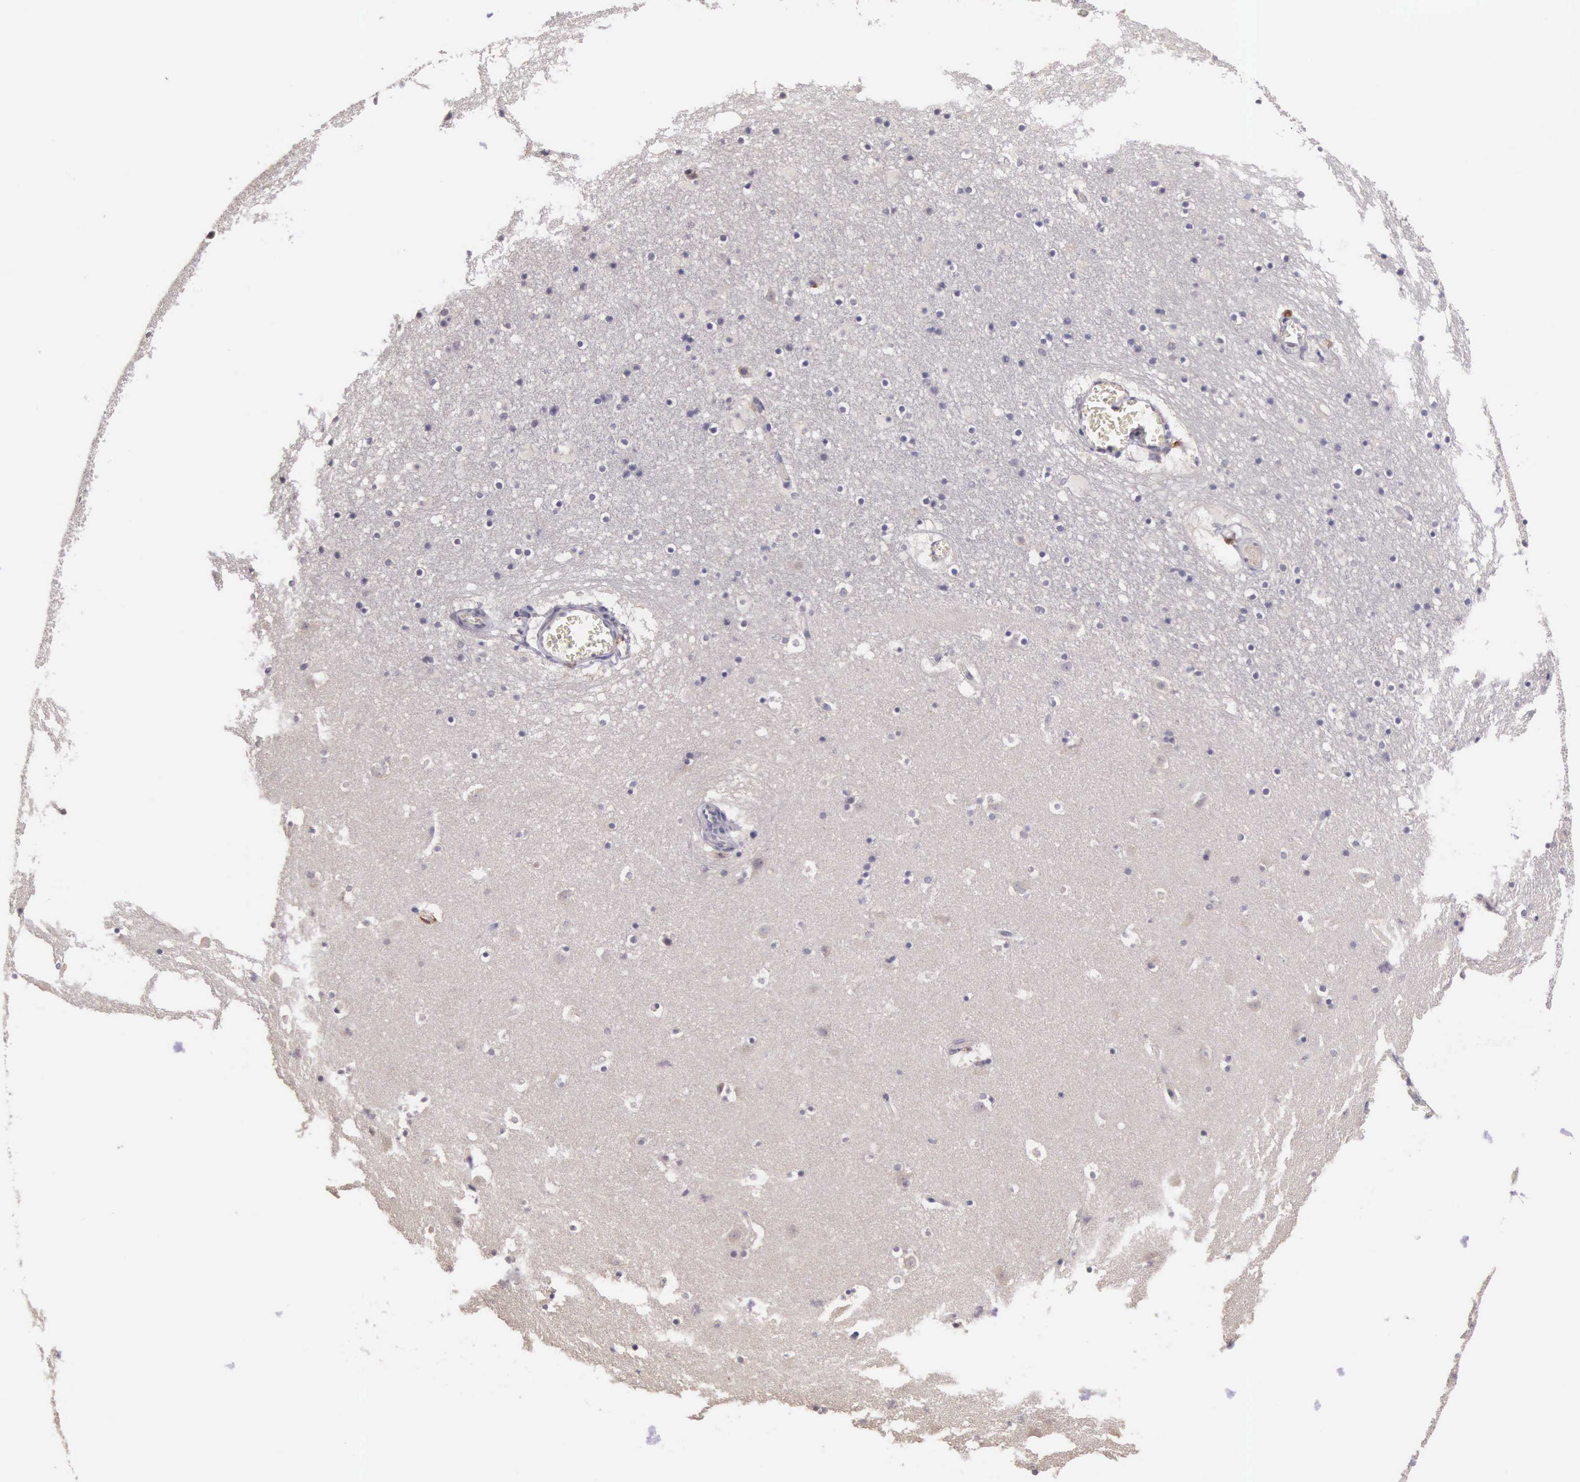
{"staining": {"intensity": "negative", "quantity": "none", "location": "none"}, "tissue": "caudate", "cell_type": "Glial cells", "image_type": "normal", "snomed": [{"axis": "morphology", "description": "Normal tissue, NOS"}, {"axis": "topography", "description": "Lateral ventricle wall"}], "caption": "There is no significant staining in glial cells of caudate. The staining is performed using DAB brown chromogen with nuclei counter-stained in using hematoxylin.", "gene": "CDC45", "patient": {"sex": "male", "age": 45}}